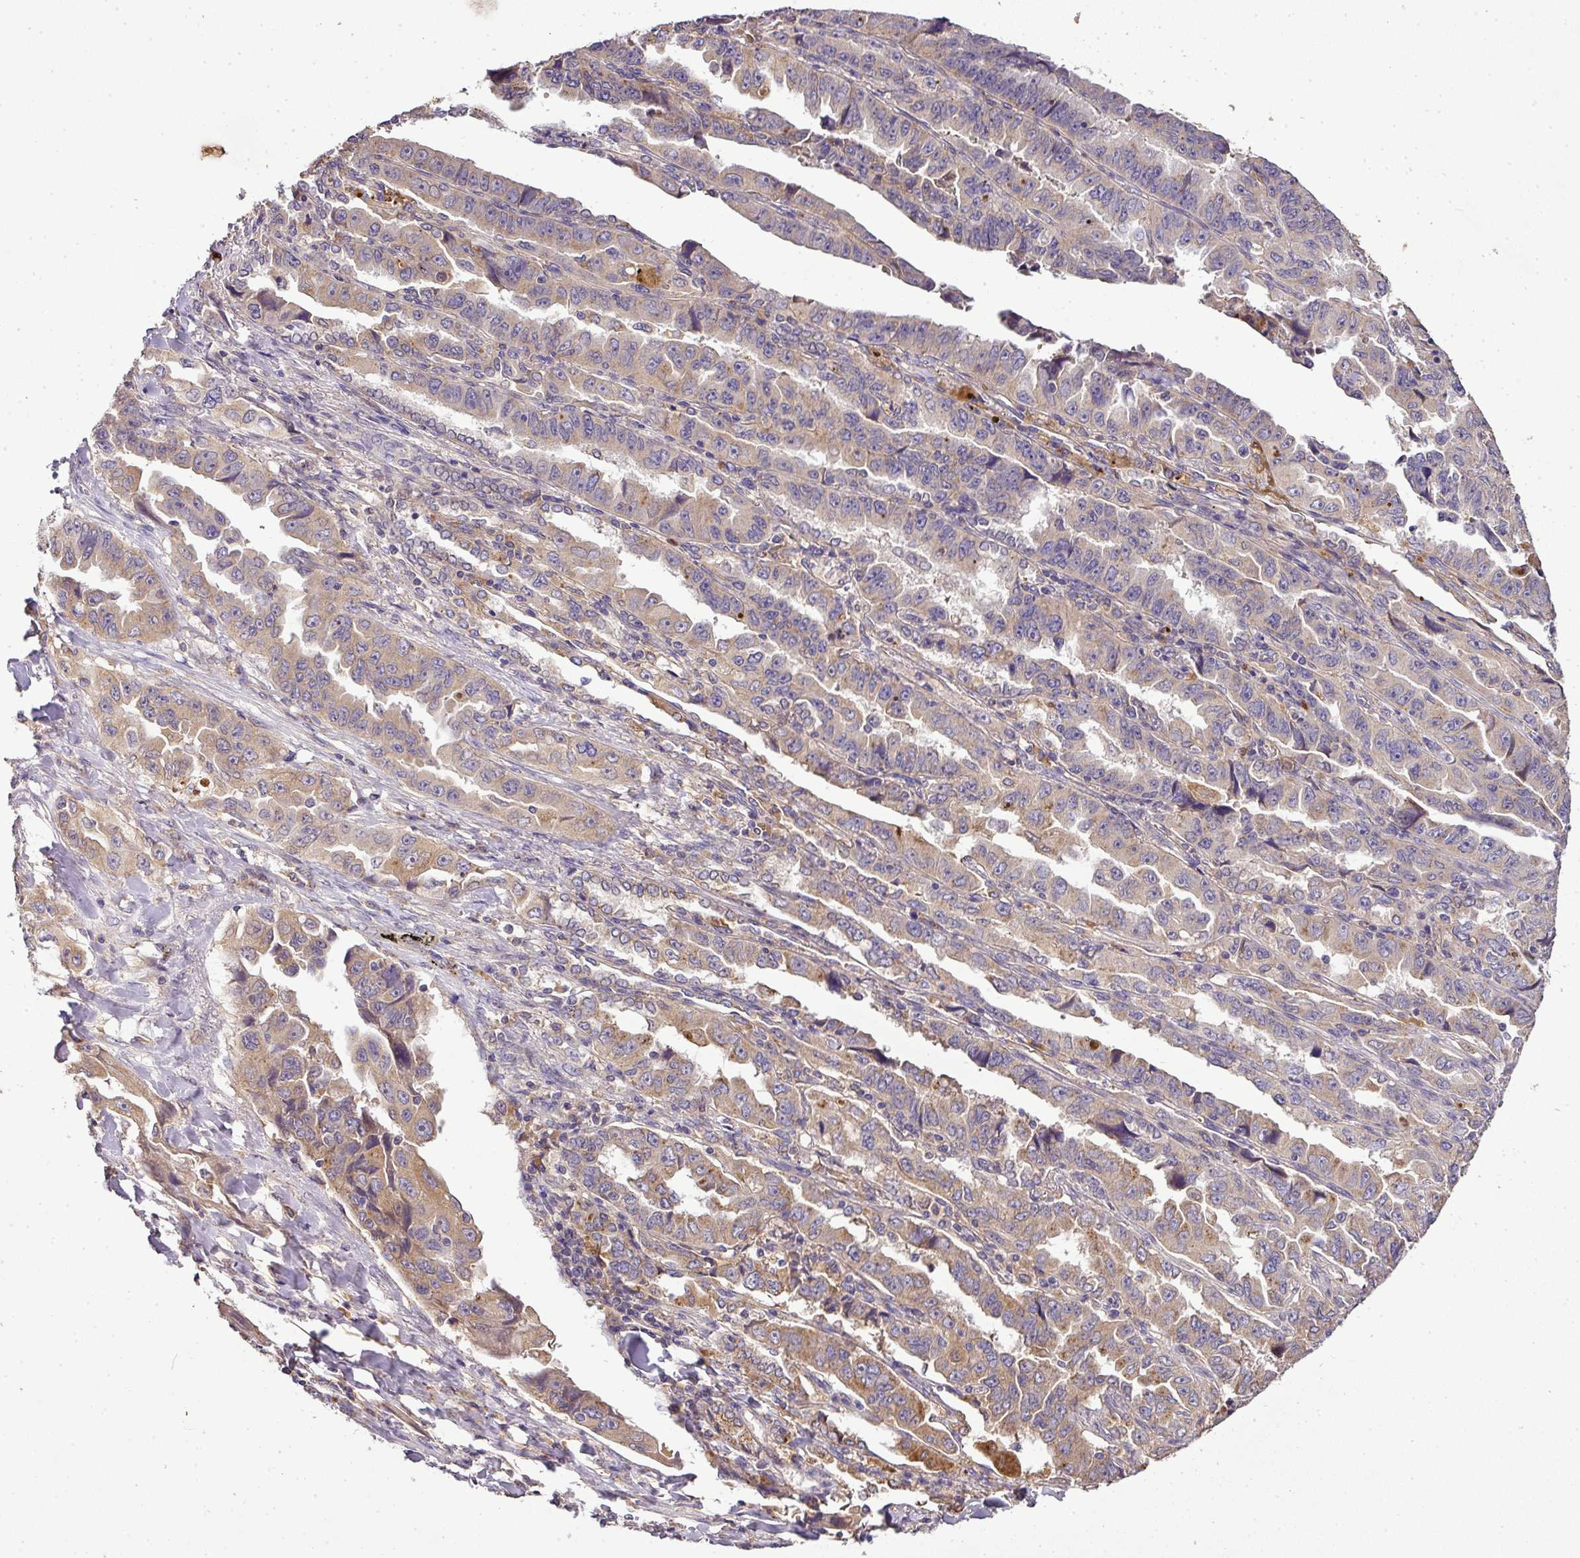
{"staining": {"intensity": "moderate", "quantity": "25%-75%", "location": "cytoplasmic/membranous"}, "tissue": "lung cancer", "cell_type": "Tumor cells", "image_type": "cancer", "snomed": [{"axis": "morphology", "description": "Adenocarcinoma, NOS"}, {"axis": "topography", "description": "Lung"}], "caption": "Adenocarcinoma (lung) stained for a protein (brown) demonstrates moderate cytoplasmic/membranous positive expression in approximately 25%-75% of tumor cells.", "gene": "CAB39L", "patient": {"sex": "female", "age": 51}}